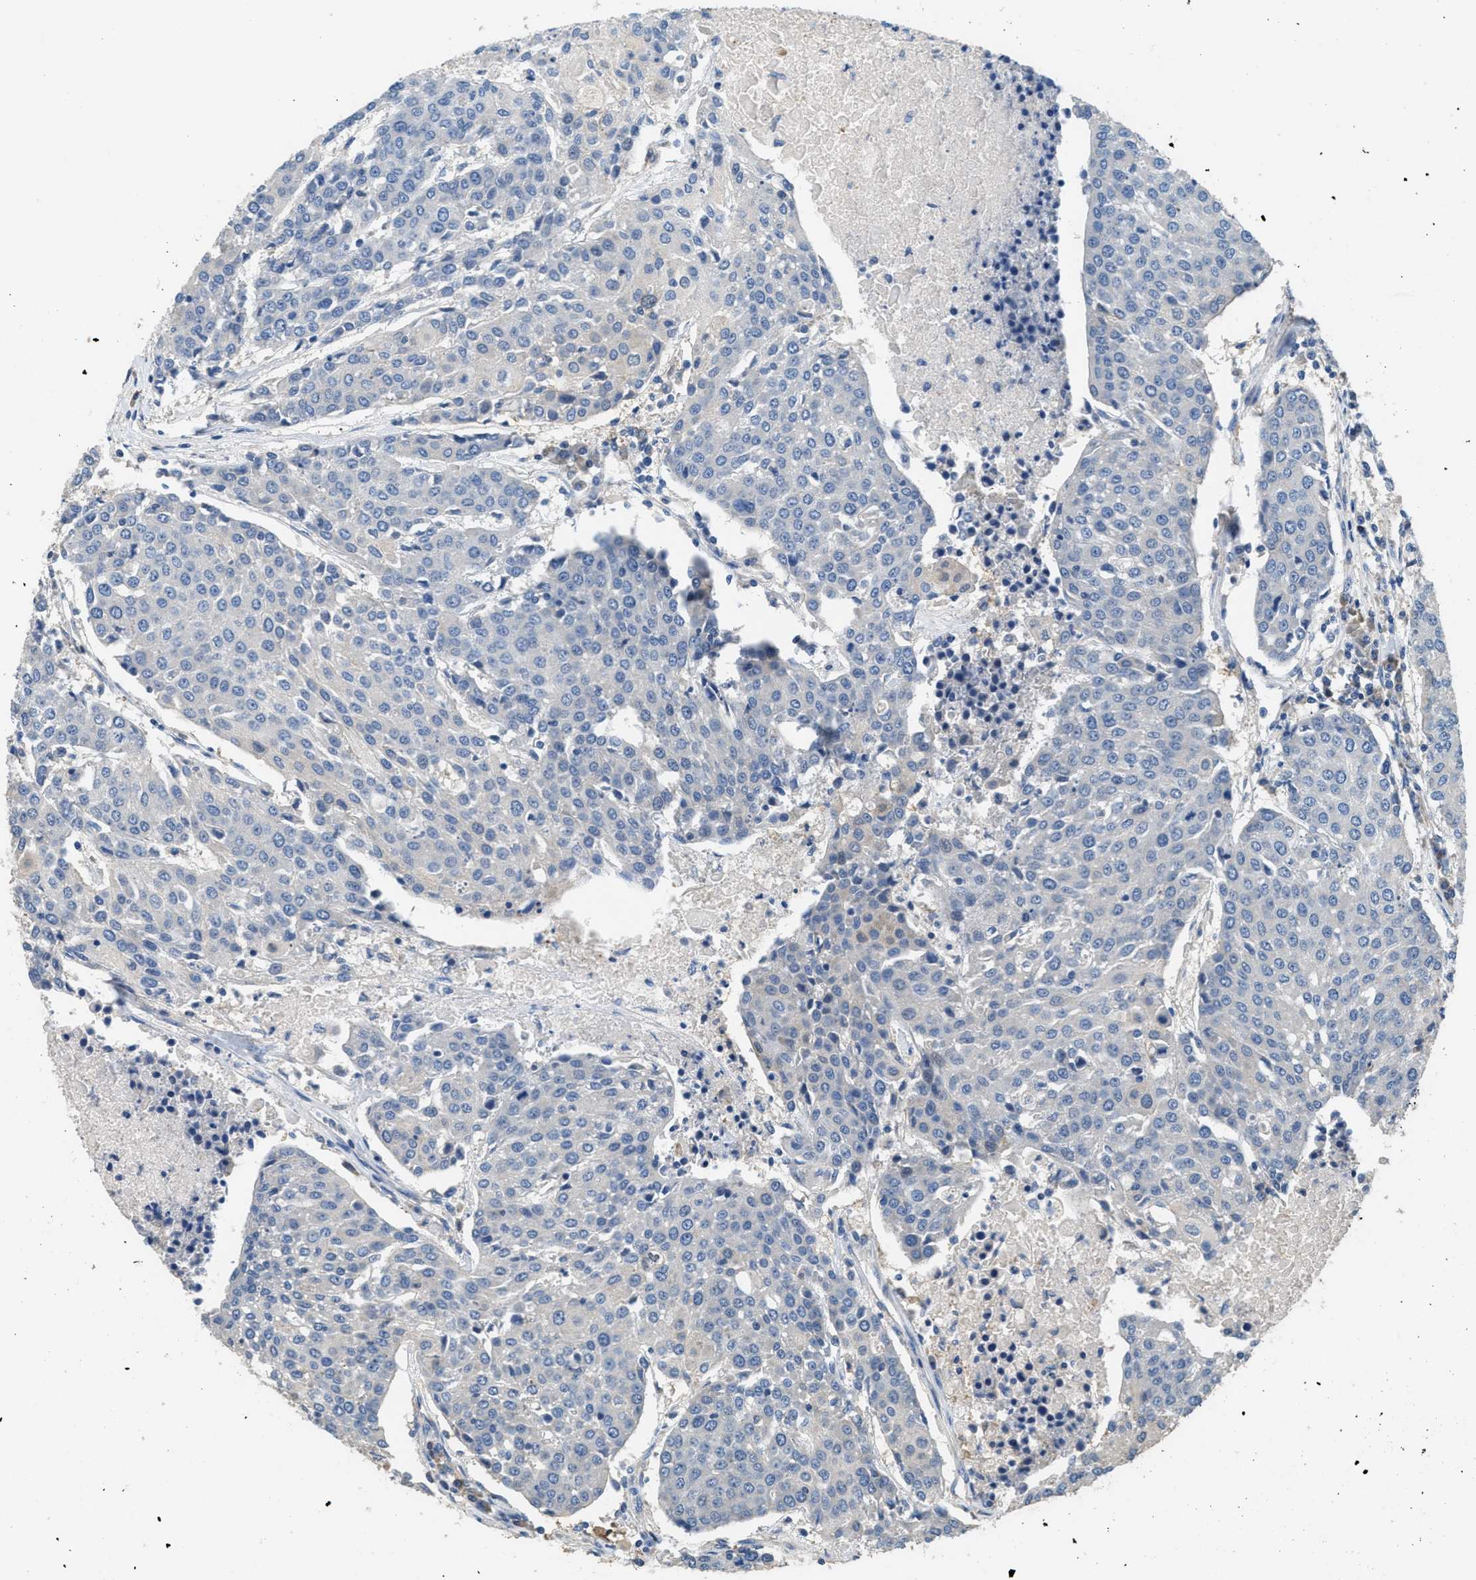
{"staining": {"intensity": "negative", "quantity": "none", "location": "none"}, "tissue": "urothelial cancer", "cell_type": "Tumor cells", "image_type": "cancer", "snomed": [{"axis": "morphology", "description": "Urothelial carcinoma, High grade"}, {"axis": "topography", "description": "Urinary bladder"}], "caption": "An IHC photomicrograph of urothelial carcinoma (high-grade) is shown. There is no staining in tumor cells of urothelial carcinoma (high-grade).", "gene": "DGKE", "patient": {"sex": "female", "age": 85}}